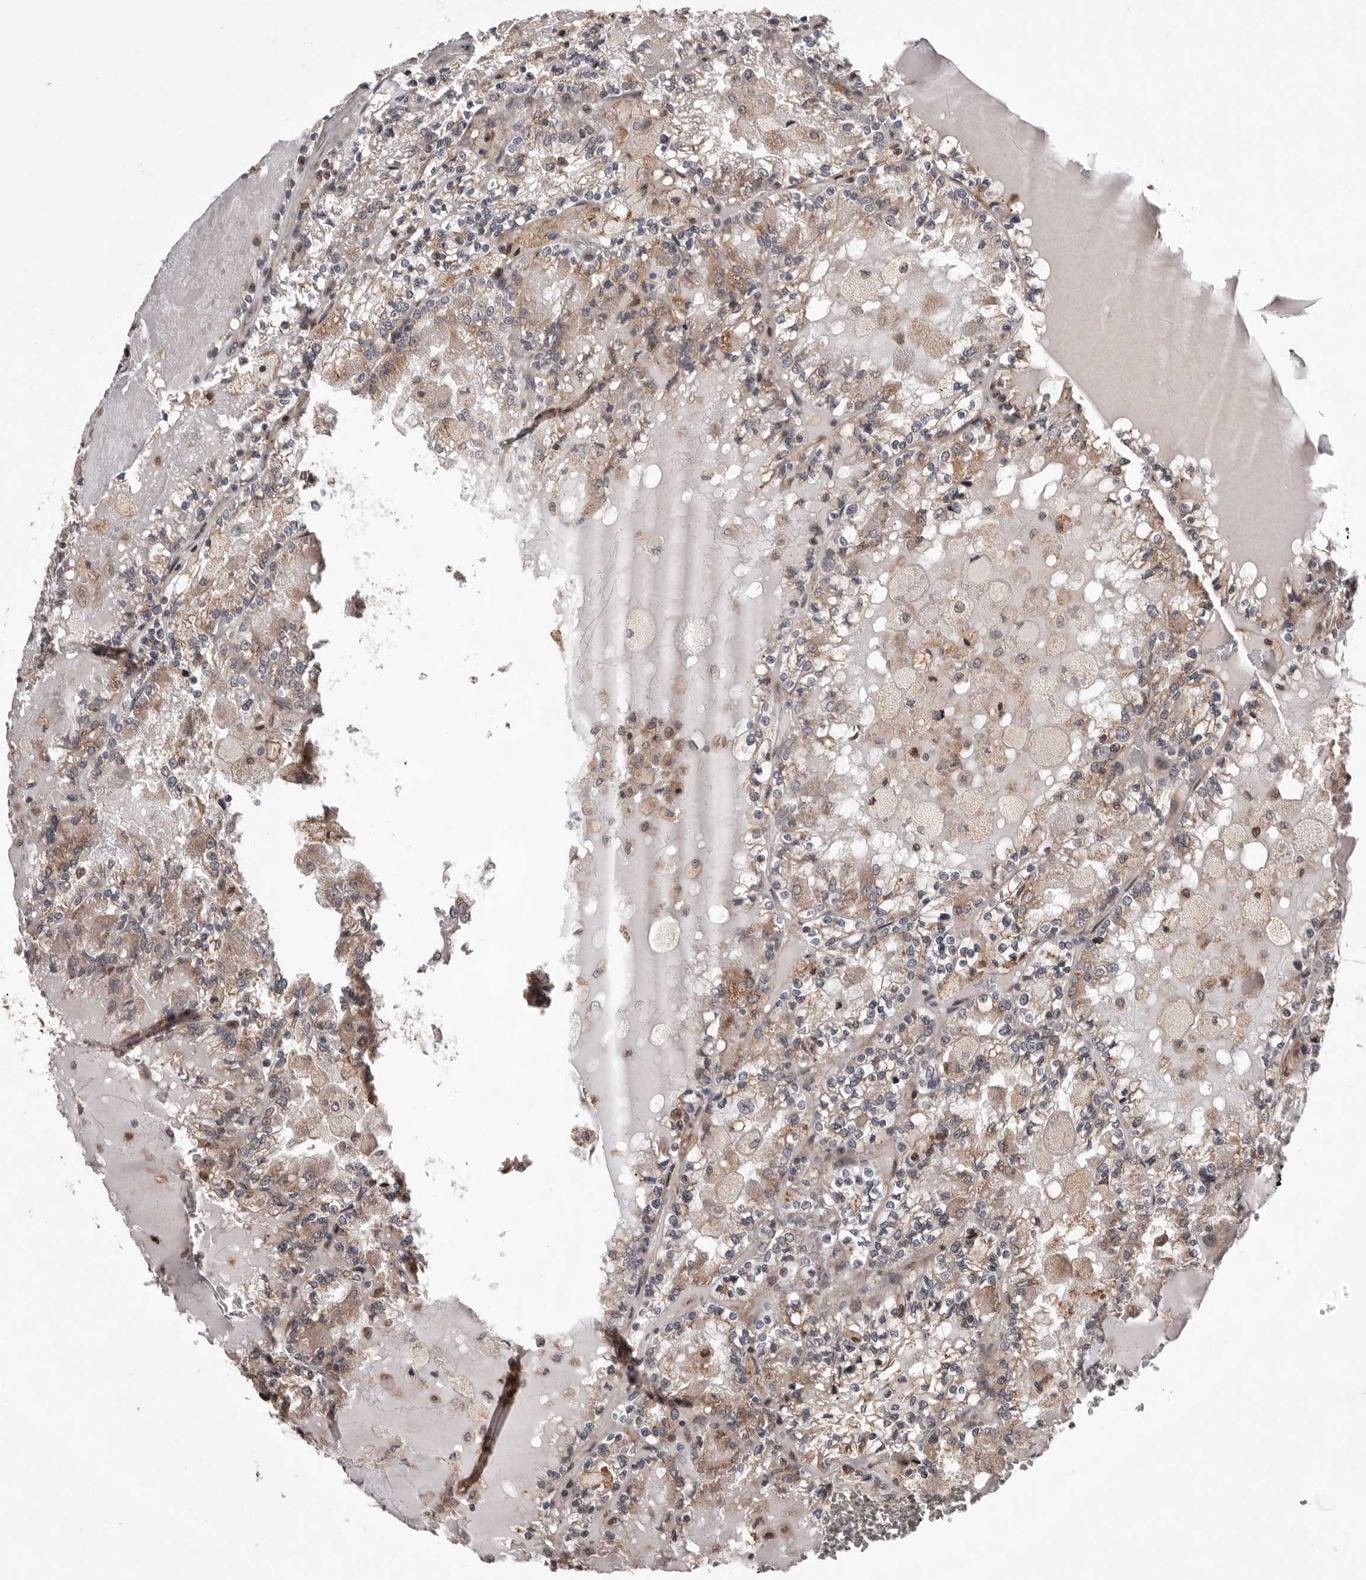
{"staining": {"intensity": "weak", "quantity": ">75%", "location": "cytoplasmic/membranous"}, "tissue": "renal cancer", "cell_type": "Tumor cells", "image_type": "cancer", "snomed": [{"axis": "morphology", "description": "Adenocarcinoma, NOS"}, {"axis": "topography", "description": "Kidney"}], "caption": "This photomicrograph exhibits immunohistochemistry staining of human adenocarcinoma (renal), with low weak cytoplasmic/membranous staining in approximately >75% of tumor cells.", "gene": "GADD45B", "patient": {"sex": "female", "age": 56}}